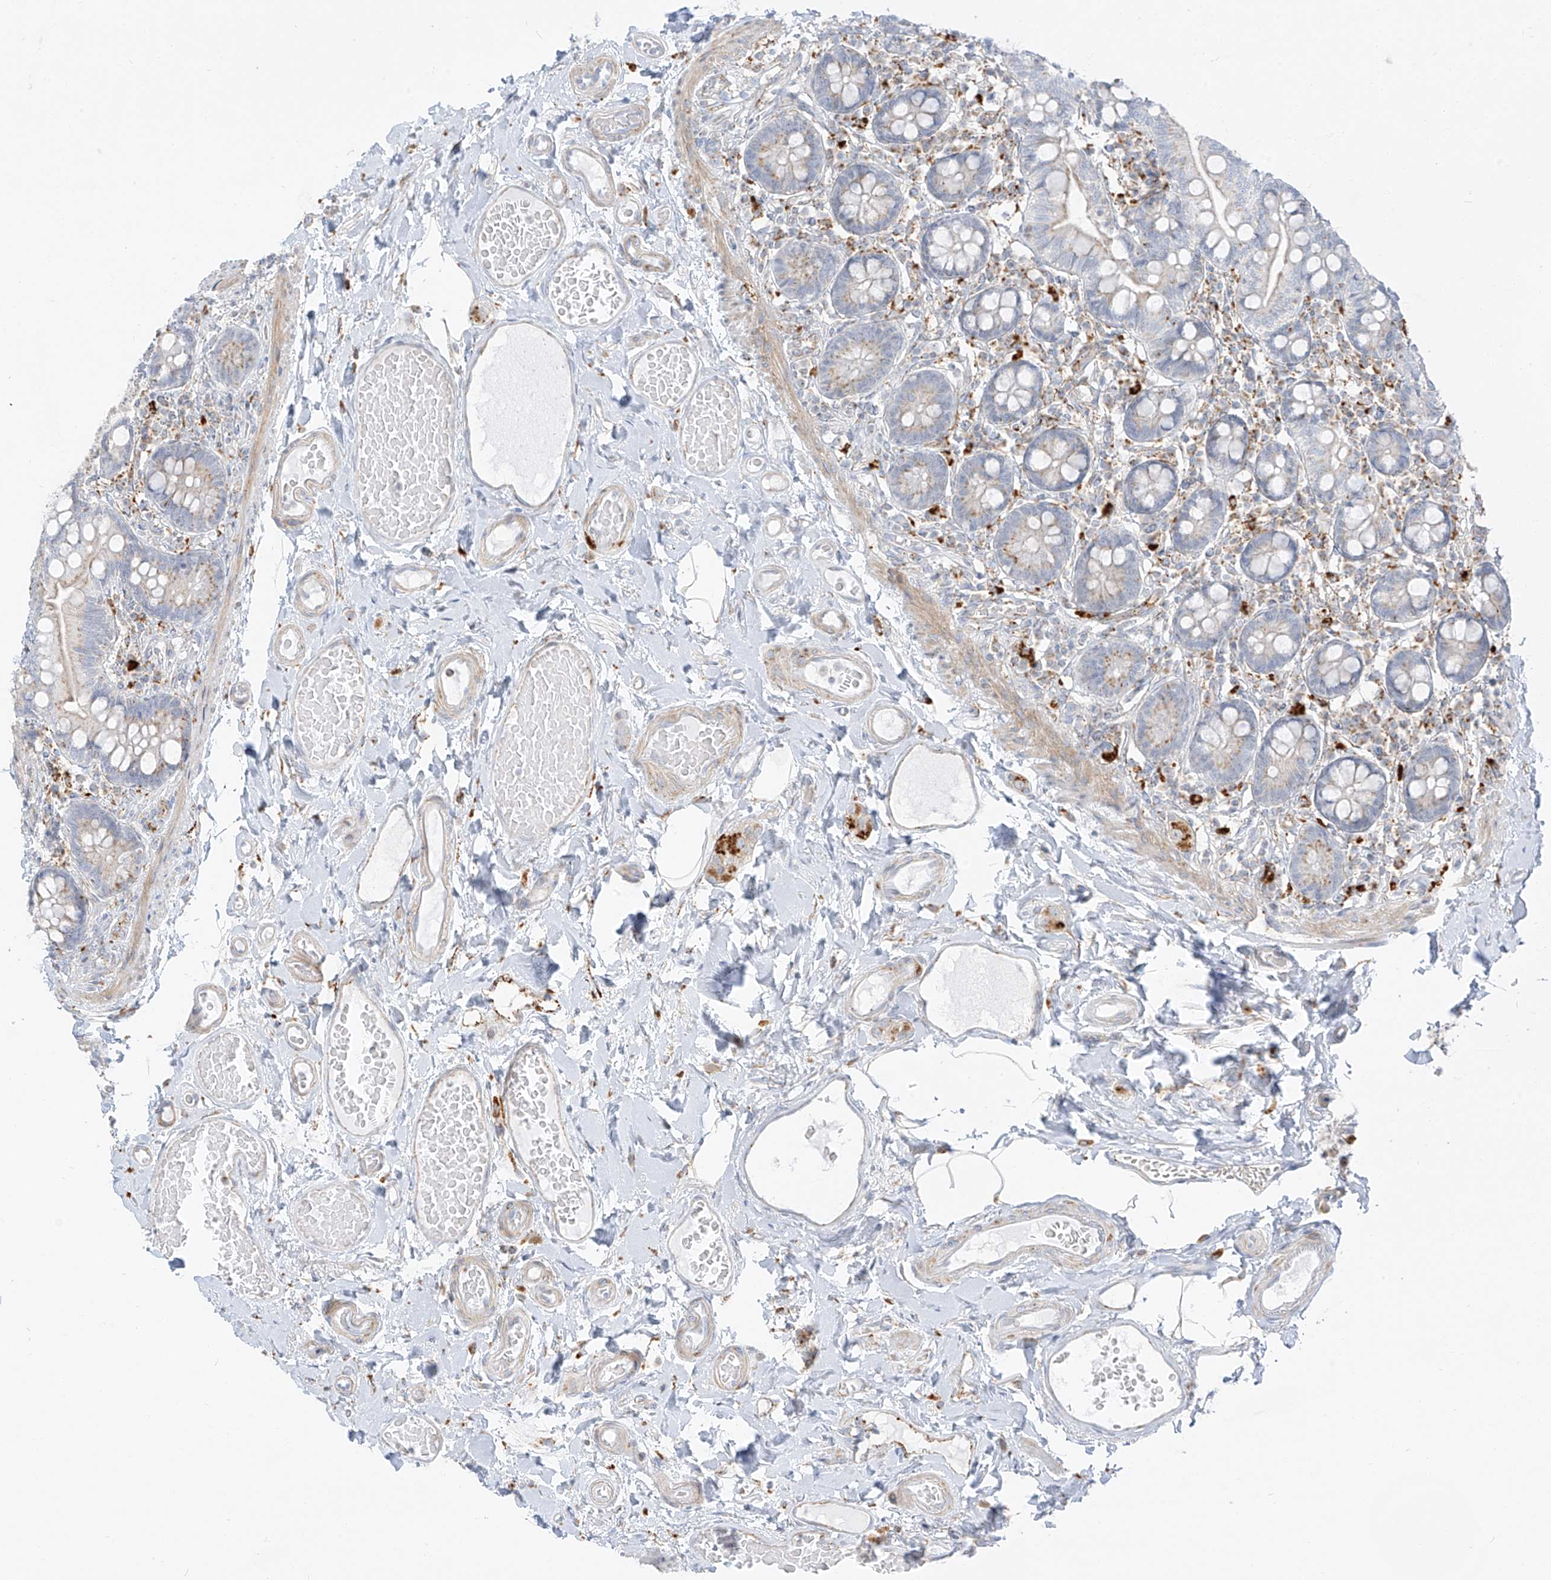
{"staining": {"intensity": "weak", "quantity": "<25%", "location": "cytoplasmic/membranous"}, "tissue": "small intestine", "cell_type": "Glandular cells", "image_type": "normal", "snomed": [{"axis": "morphology", "description": "Normal tissue, NOS"}, {"axis": "topography", "description": "Small intestine"}], "caption": "Human small intestine stained for a protein using immunohistochemistry reveals no staining in glandular cells.", "gene": "SLC35F6", "patient": {"sex": "female", "age": 64}}